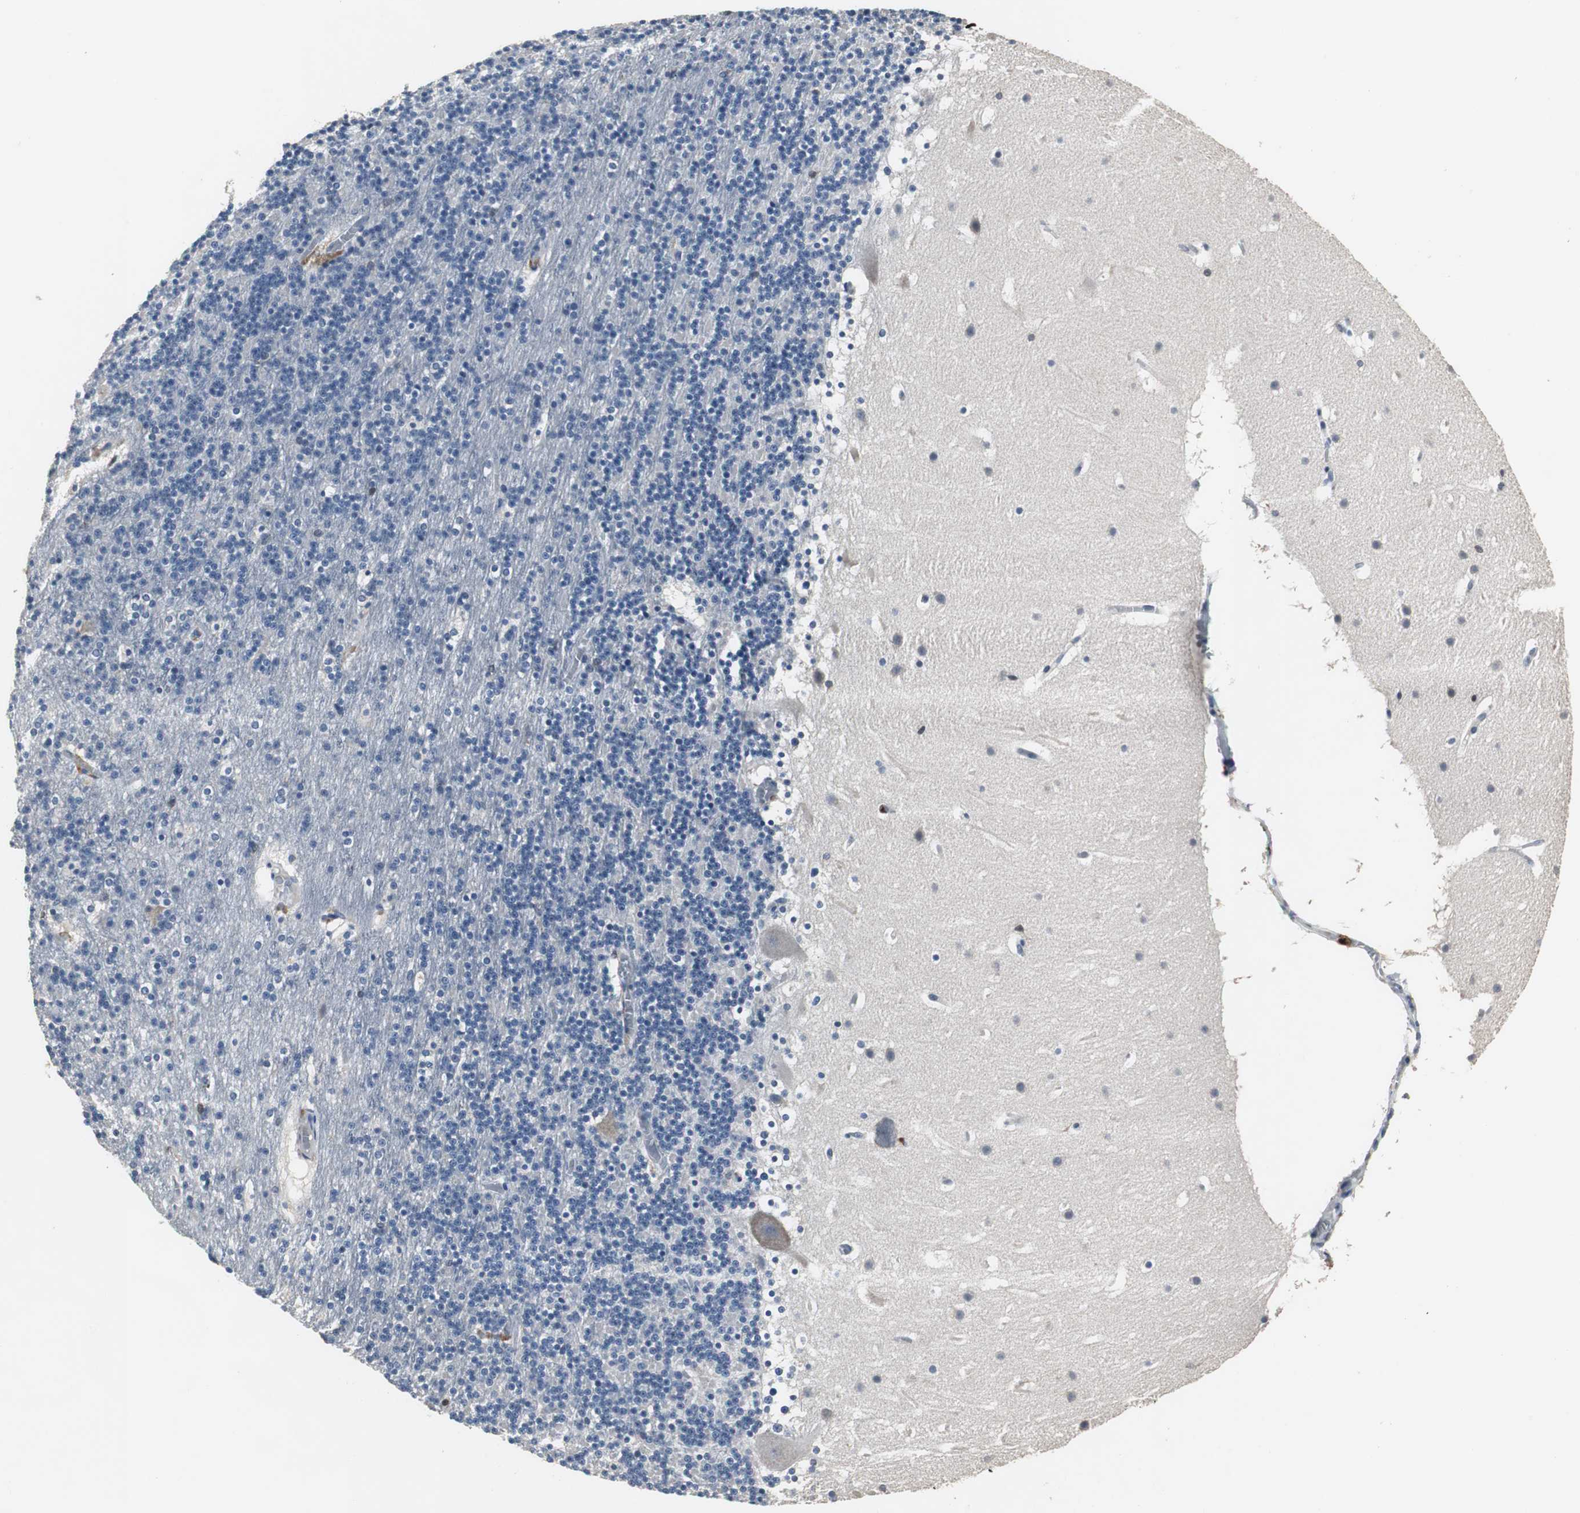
{"staining": {"intensity": "negative", "quantity": "none", "location": "none"}, "tissue": "cerebellum", "cell_type": "Cells in granular layer", "image_type": "normal", "snomed": [{"axis": "morphology", "description": "Normal tissue, NOS"}, {"axis": "topography", "description": "Cerebellum"}], "caption": "High power microscopy micrograph of an immunohistochemistry photomicrograph of unremarkable cerebellum, revealing no significant expression in cells in granular layer. (IHC, brightfield microscopy, high magnification).", "gene": "NCF2", "patient": {"sex": "male", "age": 45}}